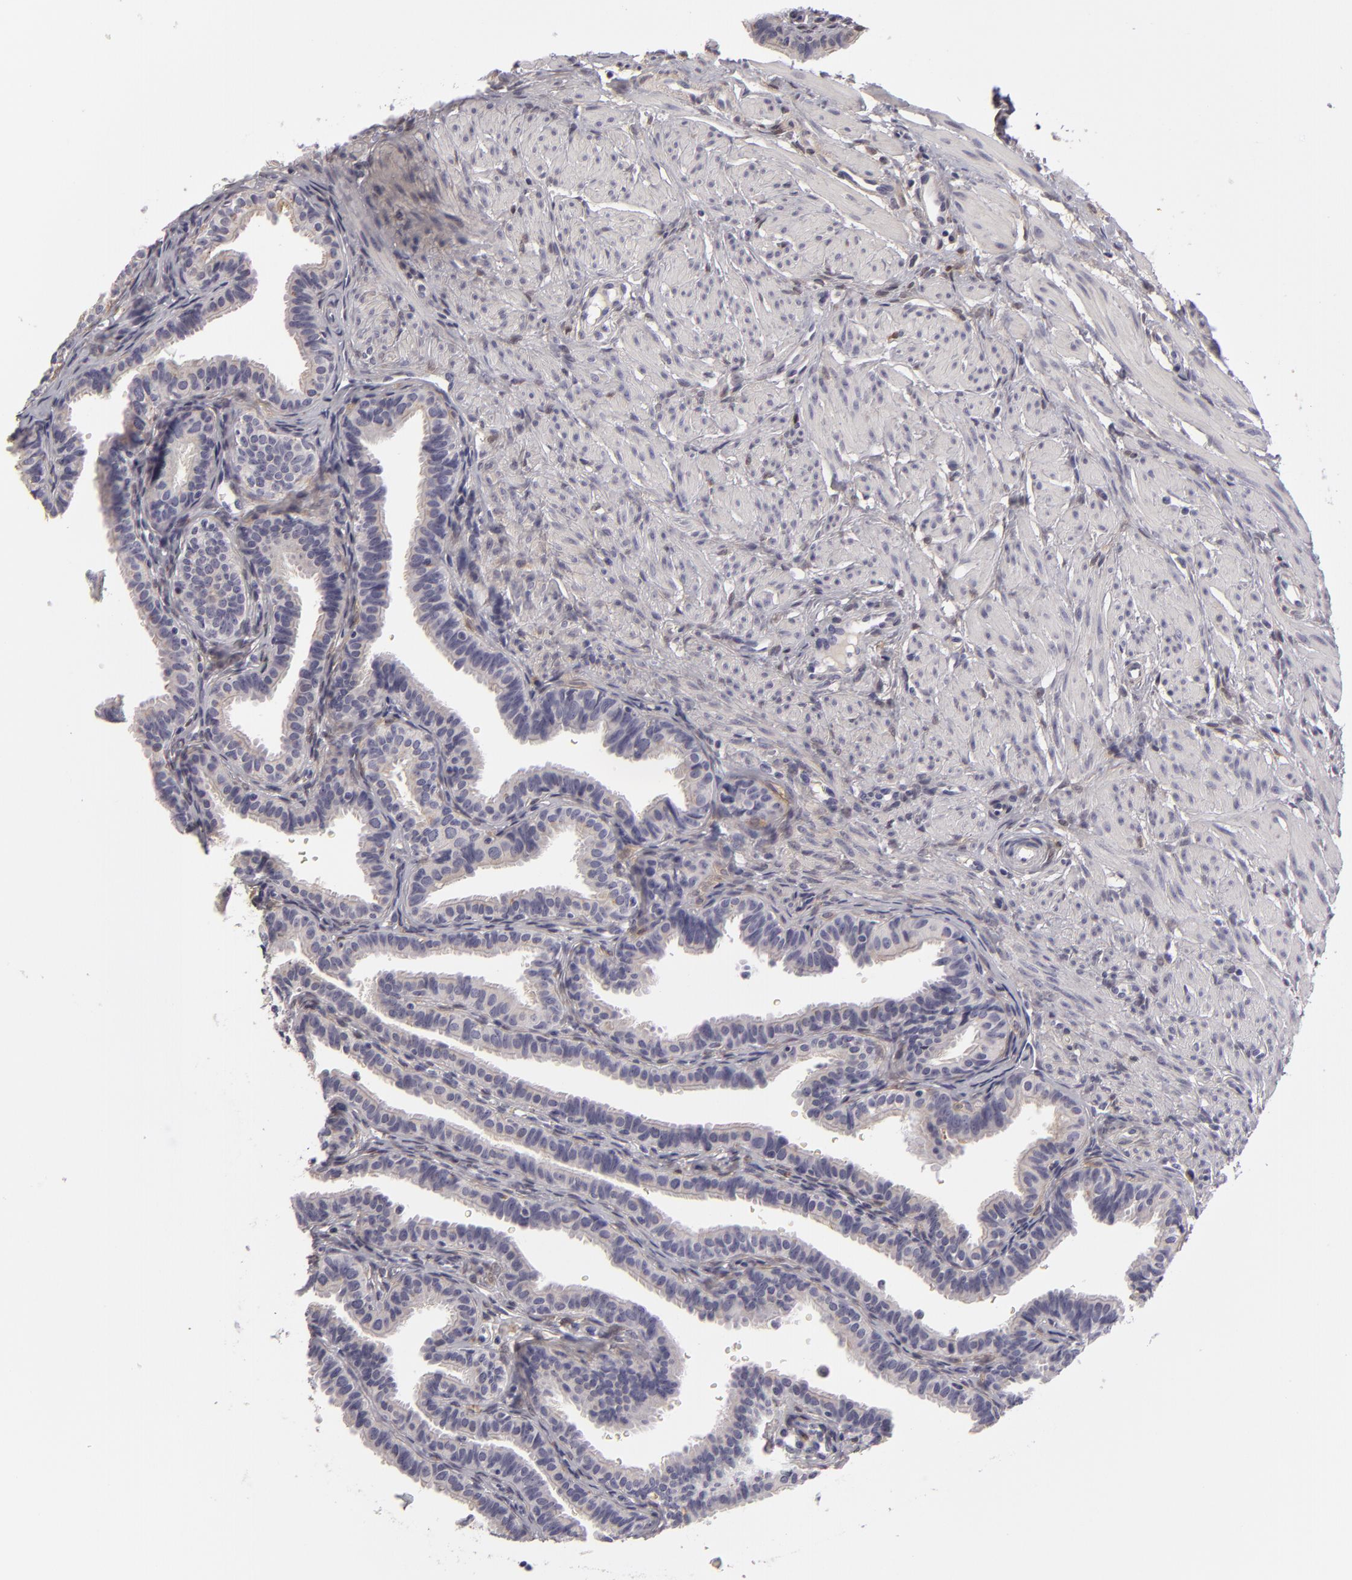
{"staining": {"intensity": "negative", "quantity": "none", "location": "none"}, "tissue": "fallopian tube", "cell_type": "Glandular cells", "image_type": "normal", "snomed": [{"axis": "morphology", "description": "Normal tissue, NOS"}, {"axis": "topography", "description": "Fallopian tube"}], "caption": "The IHC image has no significant positivity in glandular cells of fallopian tube.", "gene": "EFS", "patient": {"sex": "female", "age": 32}}